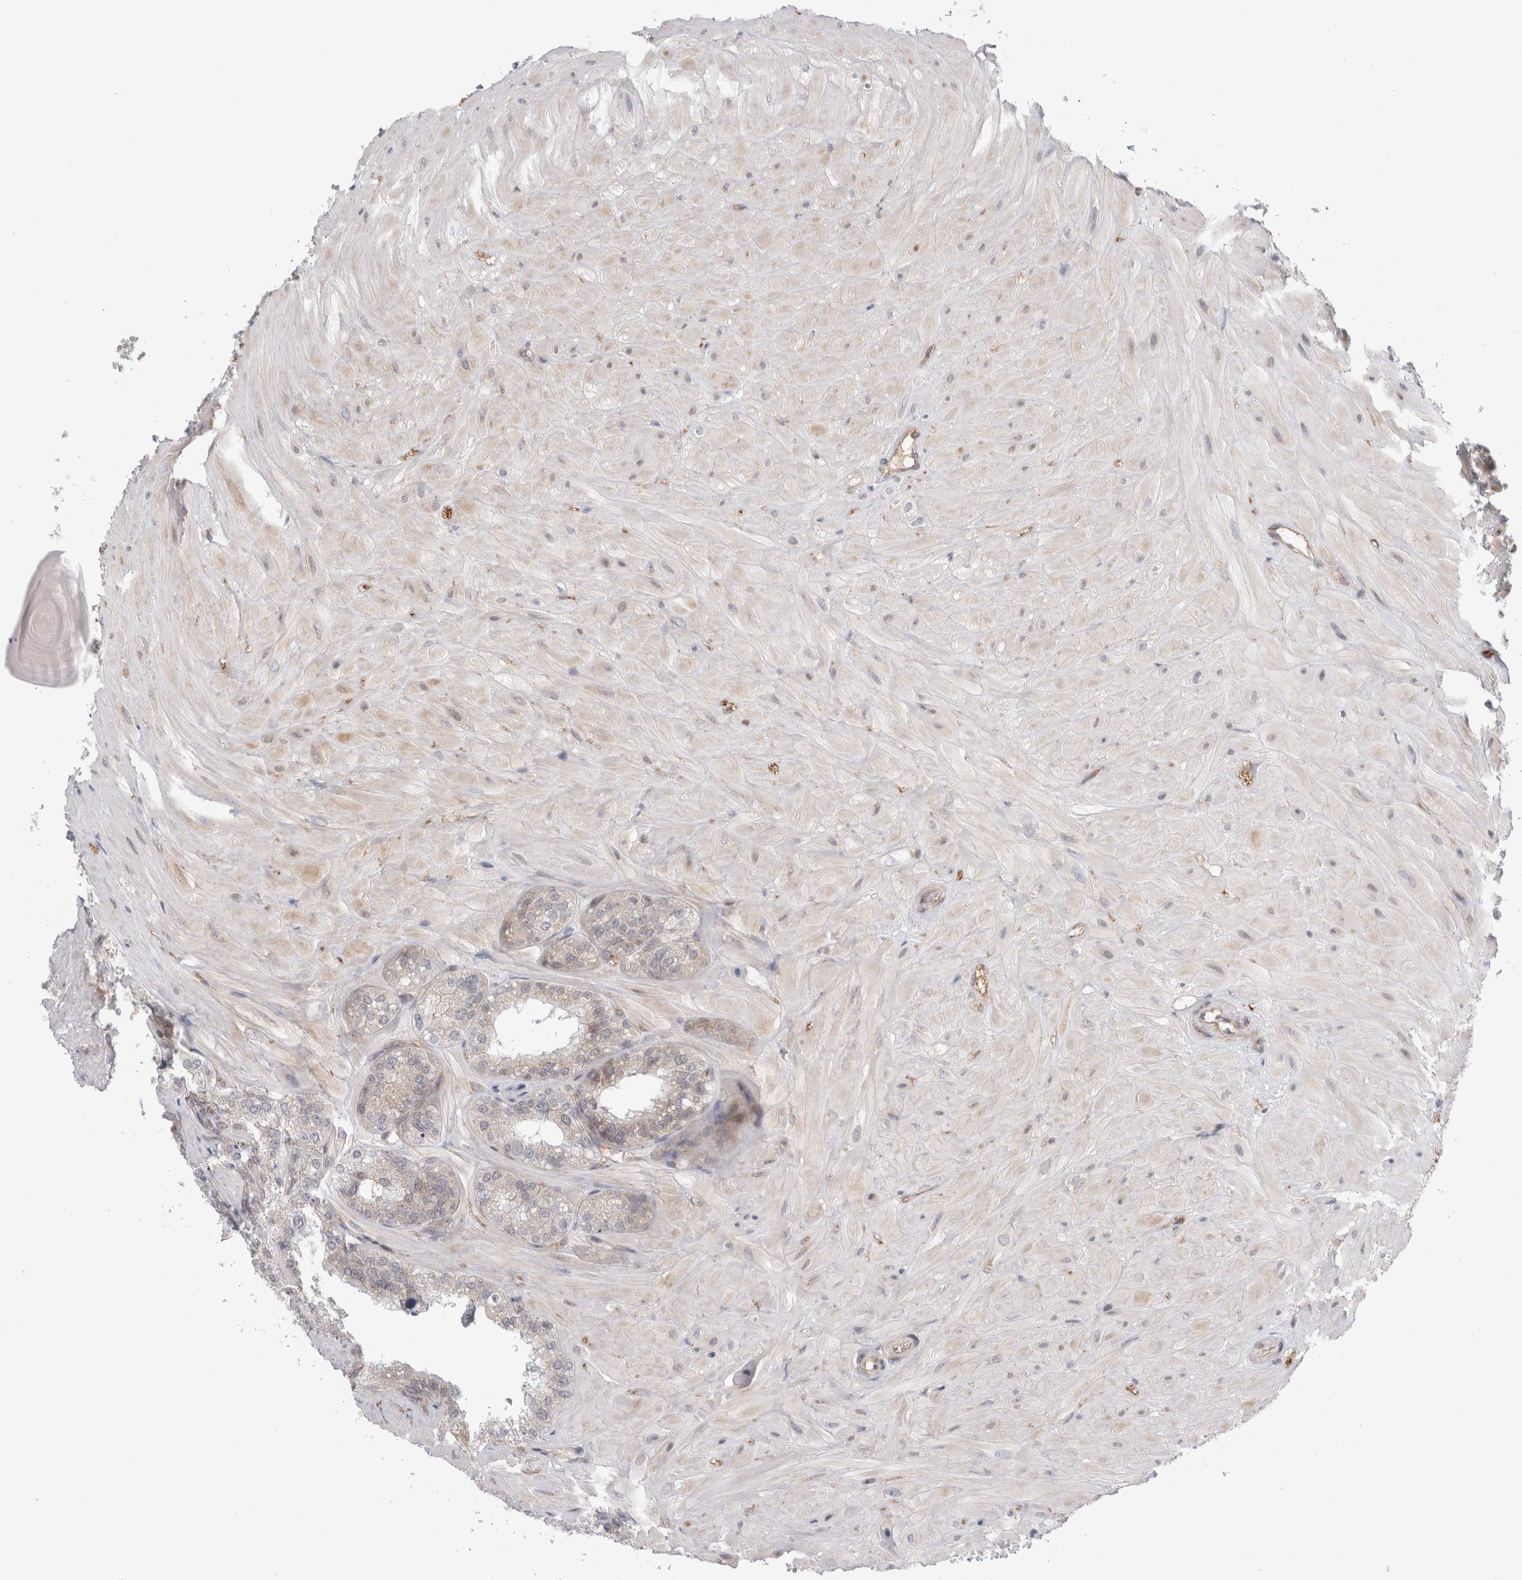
{"staining": {"intensity": "weak", "quantity": "25%-75%", "location": "cytoplasmic/membranous"}, "tissue": "seminal vesicle", "cell_type": "Glandular cells", "image_type": "normal", "snomed": [{"axis": "morphology", "description": "Normal tissue, NOS"}, {"axis": "topography", "description": "Prostate"}, {"axis": "topography", "description": "Seminal veicle"}], "caption": "Weak cytoplasmic/membranous protein staining is appreciated in approximately 25%-75% of glandular cells in seminal vesicle.", "gene": "TAFA5", "patient": {"sex": "male", "age": 51}}